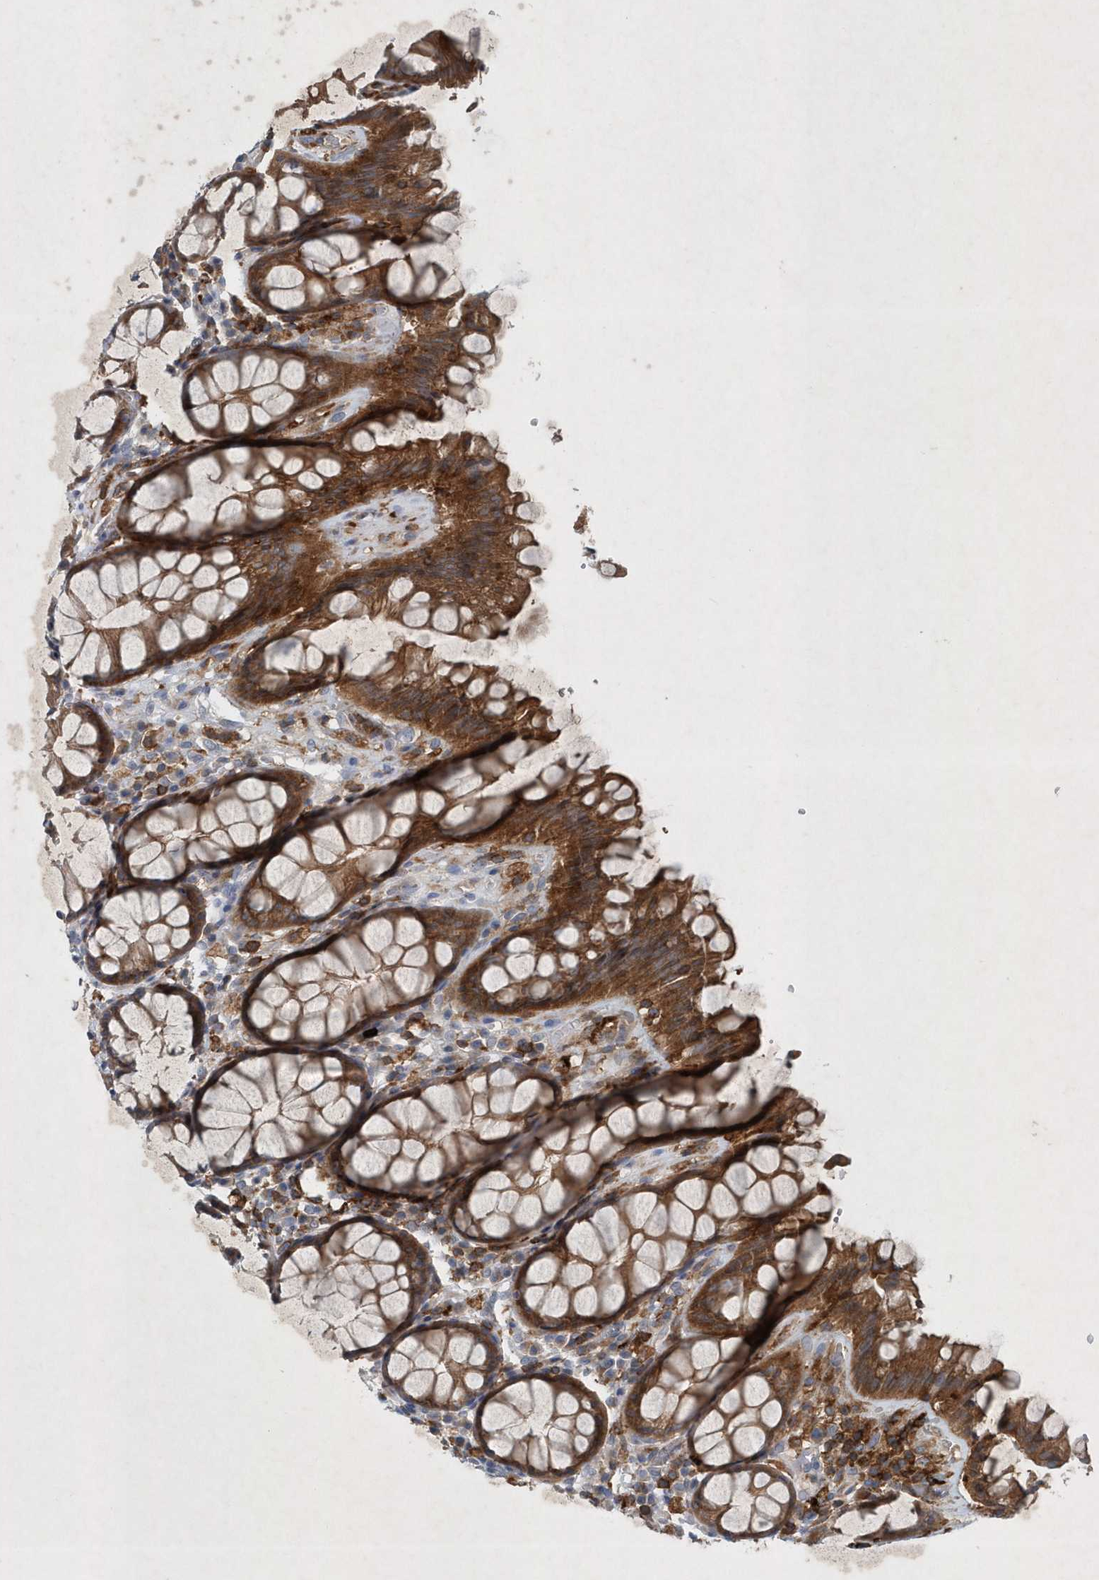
{"staining": {"intensity": "moderate", "quantity": ">75%", "location": "cytoplasmic/membranous"}, "tissue": "rectum", "cell_type": "Glandular cells", "image_type": "normal", "snomed": [{"axis": "morphology", "description": "Normal tissue, NOS"}, {"axis": "topography", "description": "Rectum"}], "caption": "DAB immunohistochemical staining of normal human rectum displays moderate cytoplasmic/membranous protein expression in about >75% of glandular cells.", "gene": "P2RY10", "patient": {"sex": "male", "age": 64}}